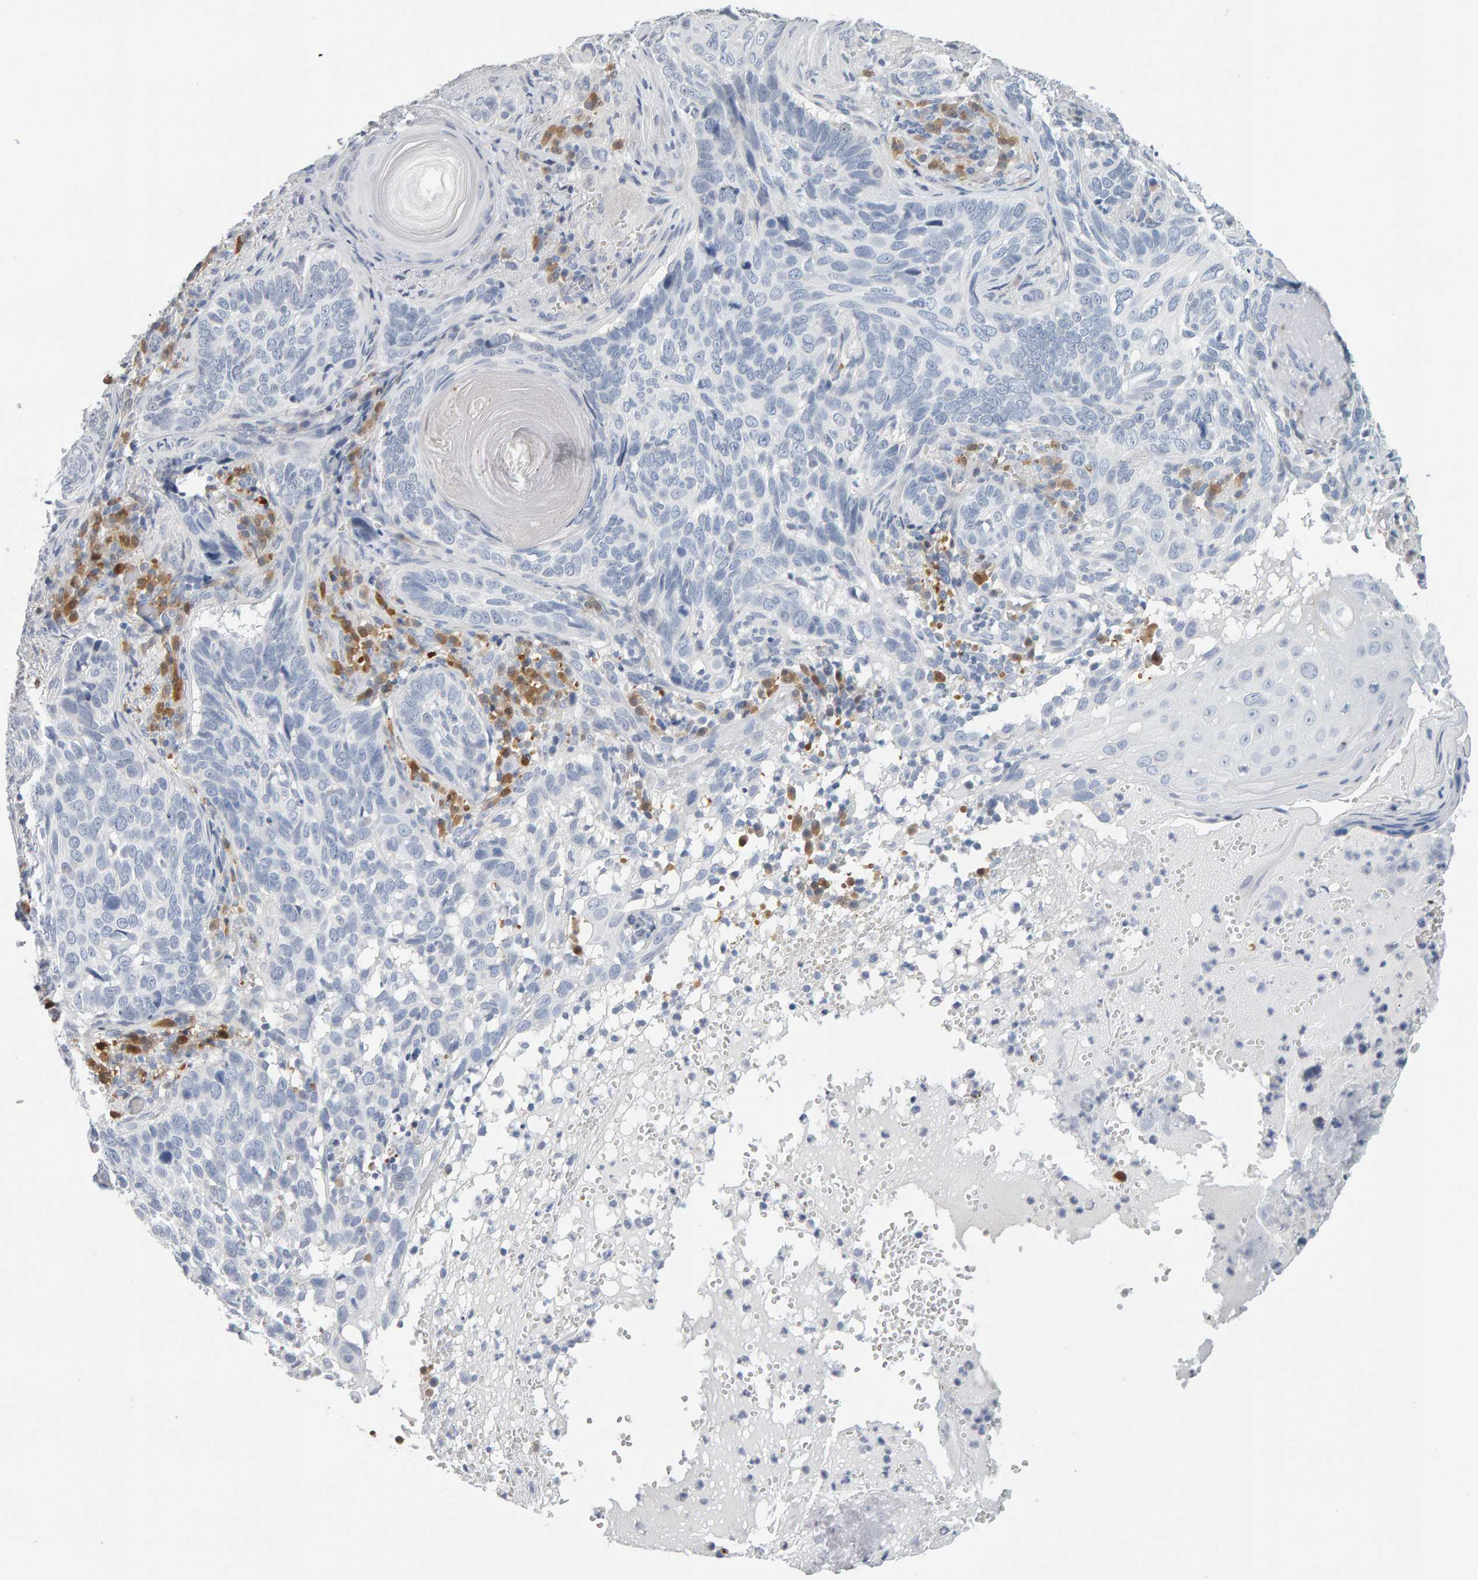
{"staining": {"intensity": "negative", "quantity": "none", "location": "none"}, "tissue": "skin cancer", "cell_type": "Tumor cells", "image_type": "cancer", "snomed": [{"axis": "morphology", "description": "Basal cell carcinoma"}, {"axis": "topography", "description": "Skin"}], "caption": "IHC of basal cell carcinoma (skin) demonstrates no staining in tumor cells.", "gene": "CTH", "patient": {"sex": "female", "age": 89}}